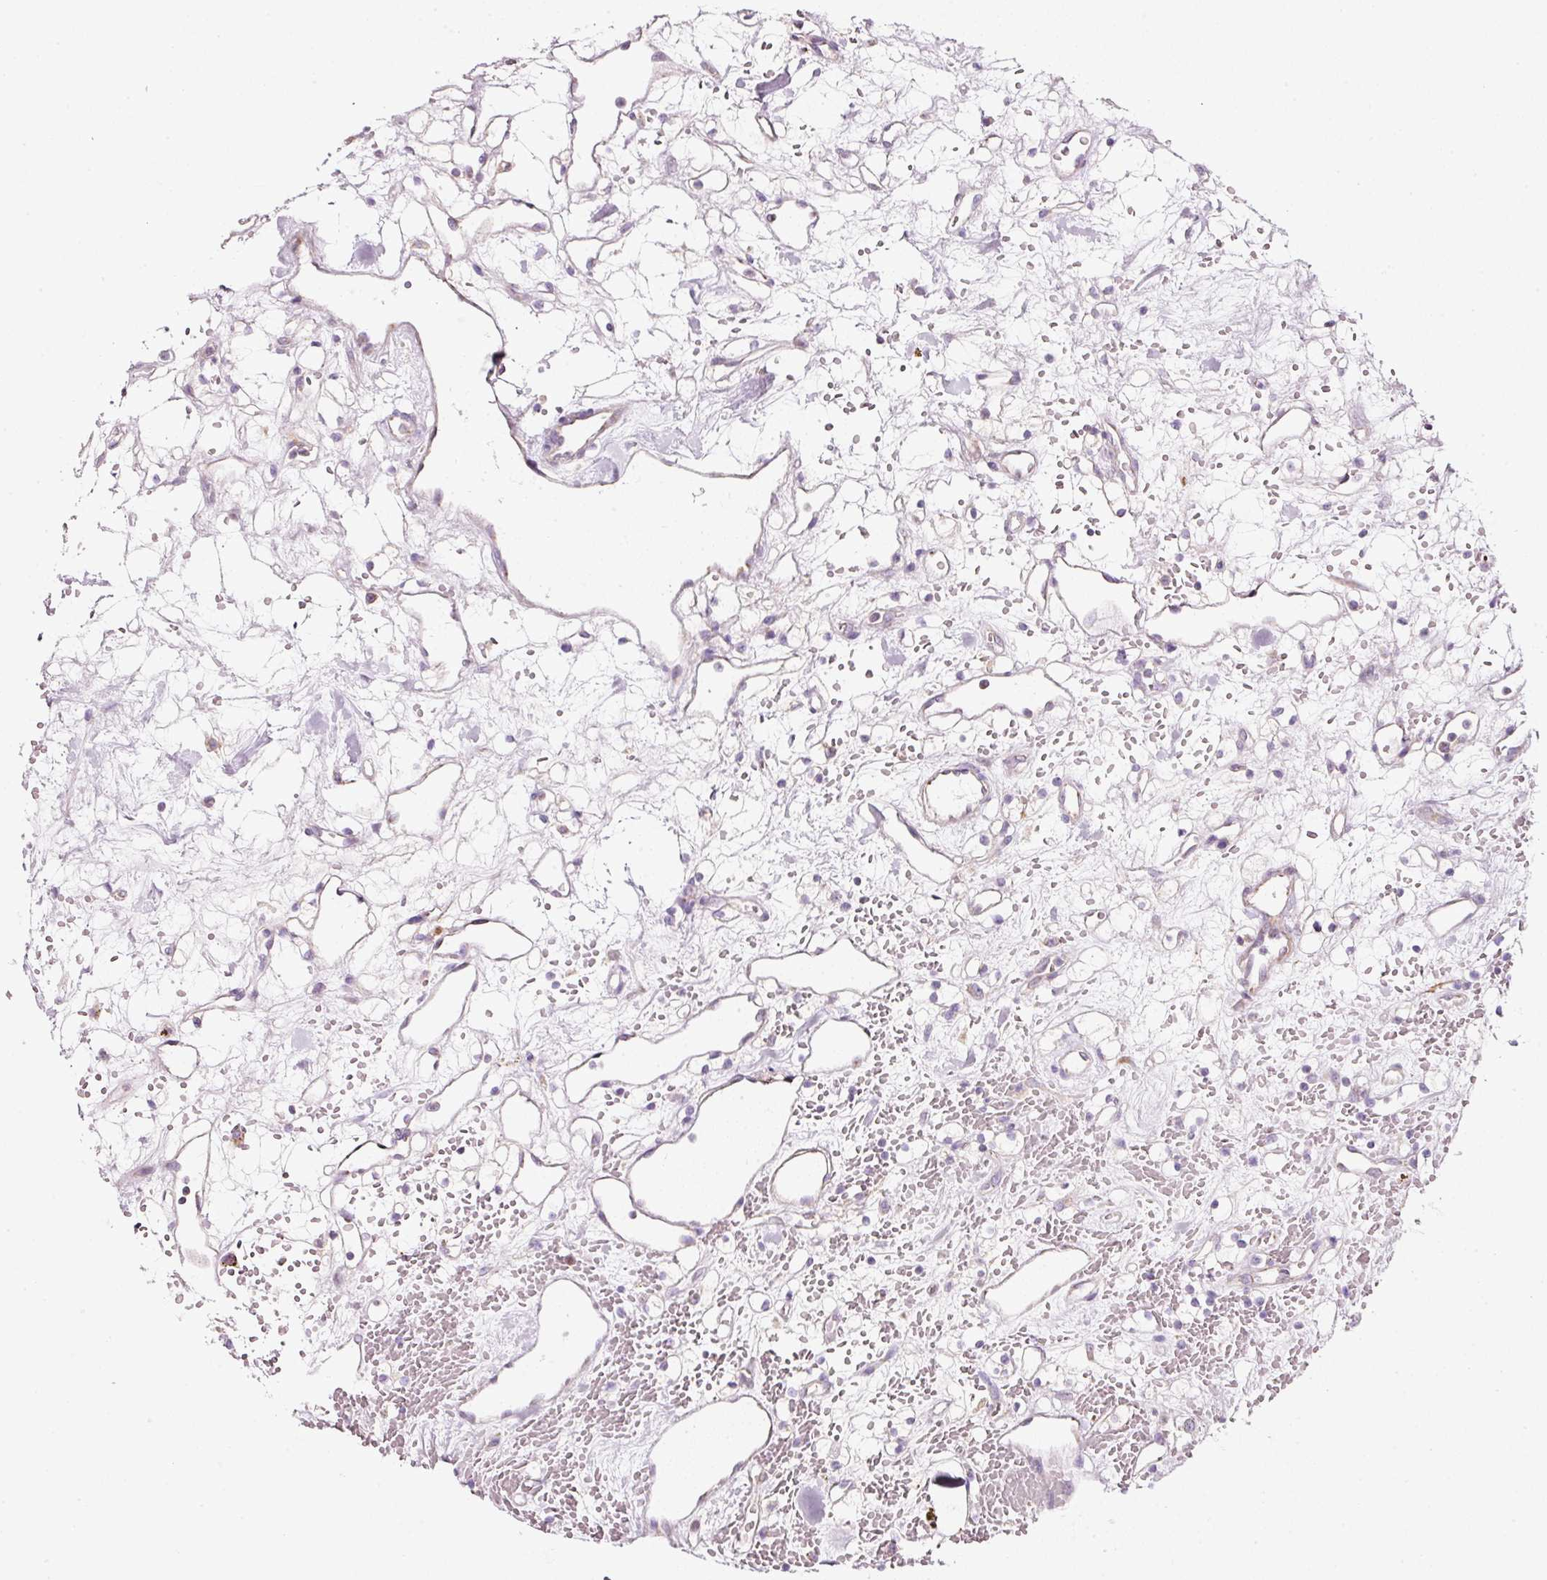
{"staining": {"intensity": "negative", "quantity": "none", "location": "none"}, "tissue": "renal cancer", "cell_type": "Tumor cells", "image_type": "cancer", "snomed": [{"axis": "morphology", "description": "Adenocarcinoma, NOS"}, {"axis": "topography", "description": "Kidney"}], "caption": "Image shows no significant protein staining in tumor cells of renal cancer. (Immunohistochemistry (ihc), brightfield microscopy, high magnification).", "gene": "NDUFA1", "patient": {"sex": "female", "age": 60}}